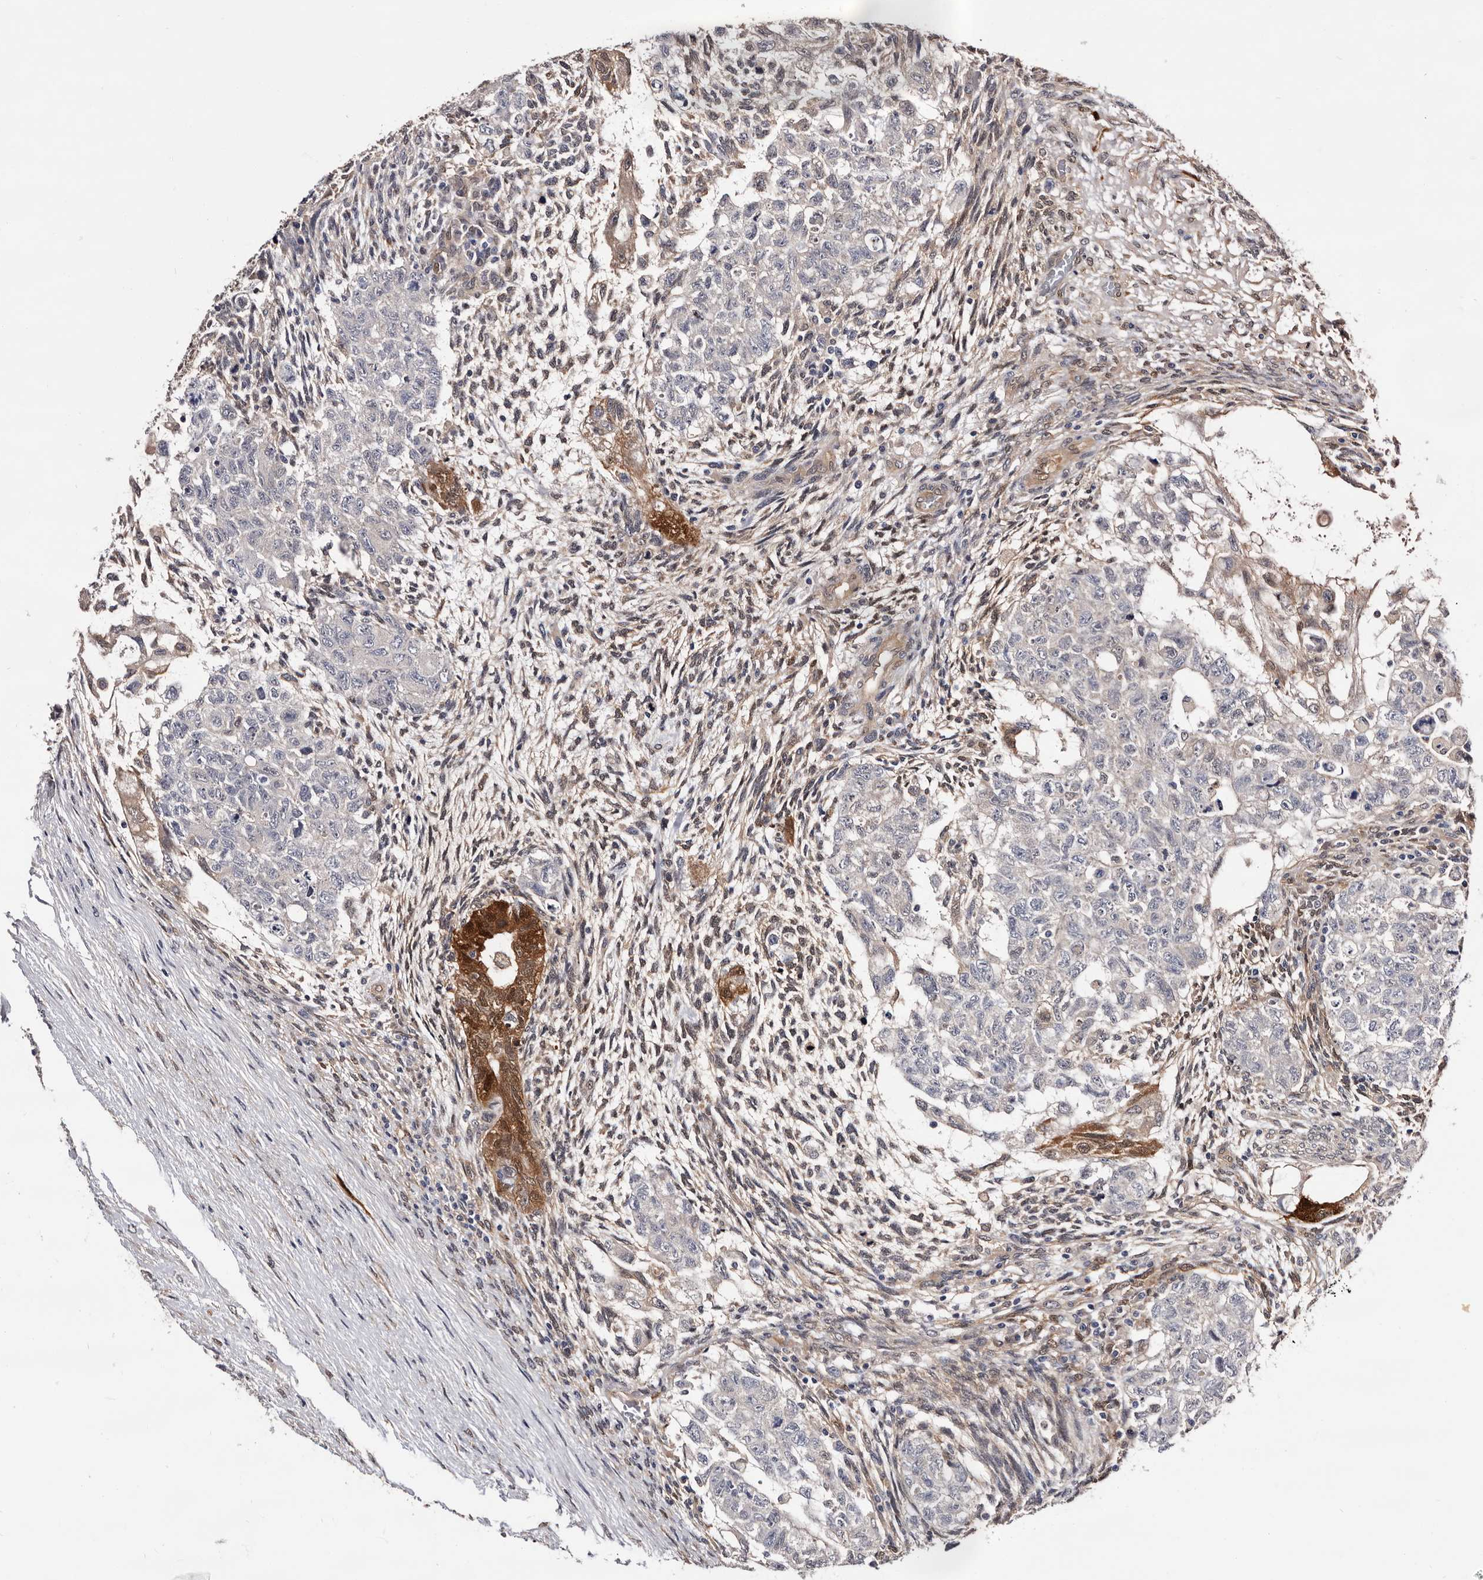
{"staining": {"intensity": "negative", "quantity": "none", "location": "none"}, "tissue": "testis cancer", "cell_type": "Tumor cells", "image_type": "cancer", "snomed": [{"axis": "morphology", "description": "Normal tissue, NOS"}, {"axis": "morphology", "description": "Carcinoma, Embryonal, NOS"}, {"axis": "topography", "description": "Testis"}], "caption": "Tumor cells are negative for brown protein staining in testis cancer (embryonal carcinoma).", "gene": "TP53I3", "patient": {"sex": "male", "age": 36}}